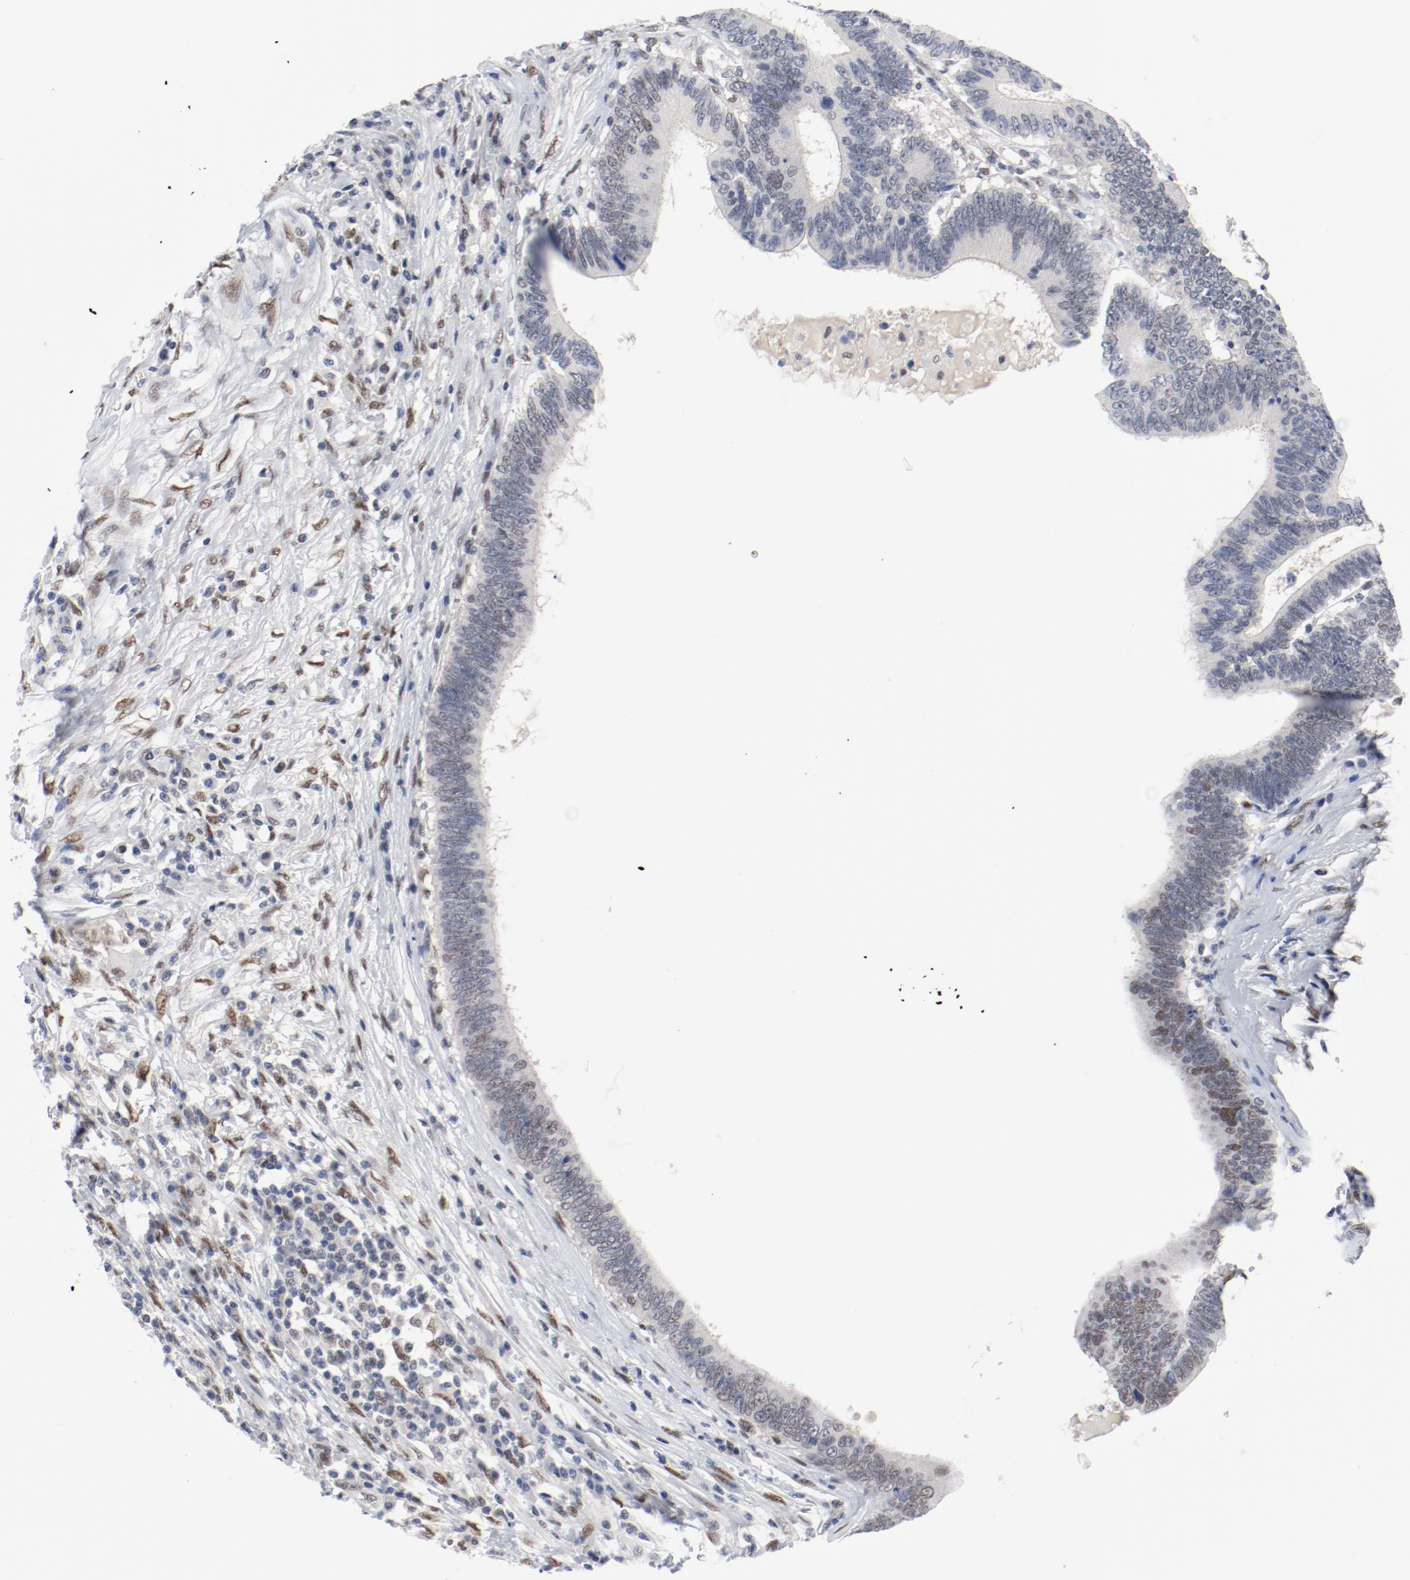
{"staining": {"intensity": "weak", "quantity": "<25%", "location": "nuclear"}, "tissue": "colorectal cancer", "cell_type": "Tumor cells", "image_type": "cancer", "snomed": [{"axis": "morphology", "description": "Adenocarcinoma, NOS"}, {"axis": "topography", "description": "Colon"}], "caption": "A high-resolution histopathology image shows IHC staining of colorectal cancer (adenocarcinoma), which demonstrates no significant staining in tumor cells.", "gene": "ARNT", "patient": {"sex": "female", "age": 78}}